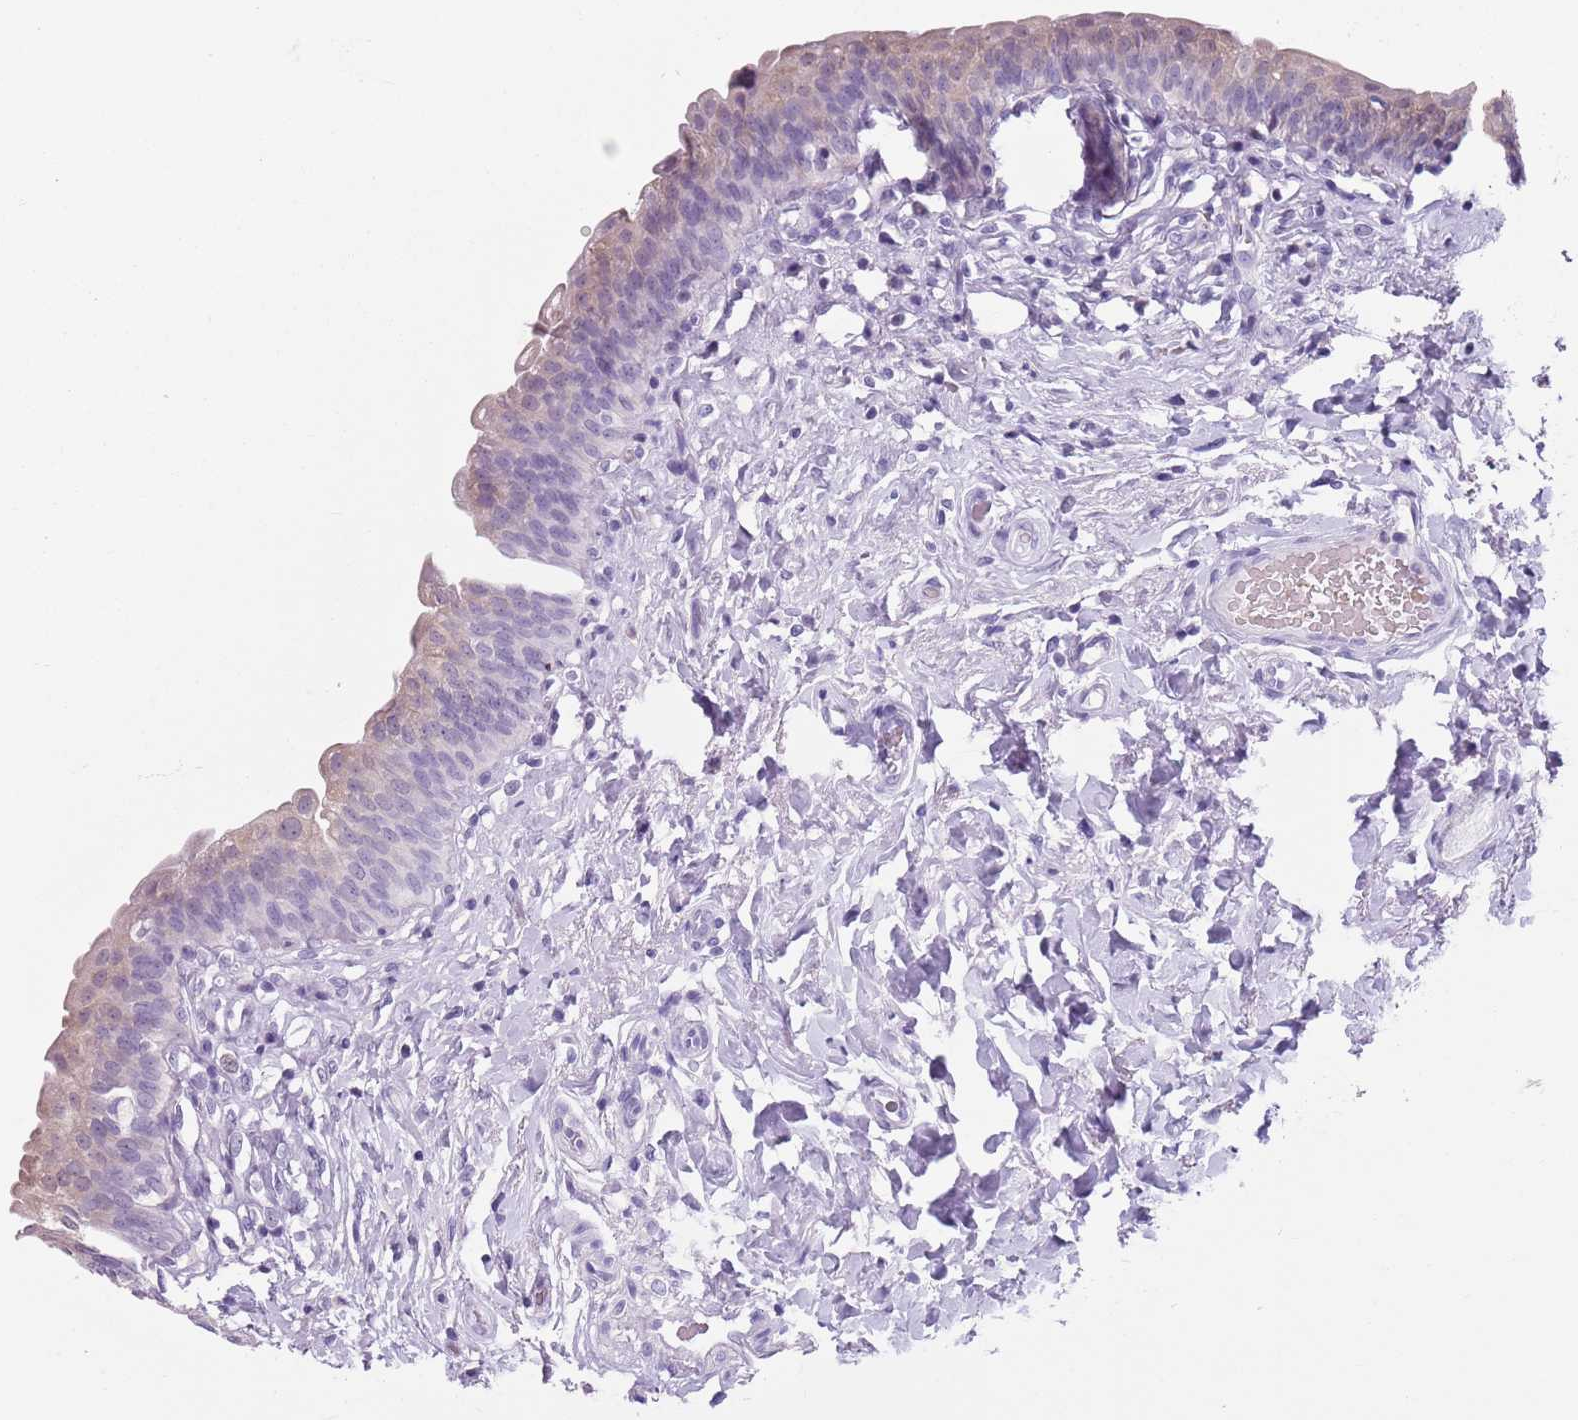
{"staining": {"intensity": "weak", "quantity": "<25%", "location": "cytoplasmic/membranous"}, "tissue": "urinary bladder", "cell_type": "Urothelial cells", "image_type": "normal", "snomed": [{"axis": "morphology", "description": "Normal tissue, NOS"}, {"axis": "topography", "description": "Urinary bladder"}], "caption": "Urinary bladder stained for a protein using immunohistochemistry (IHC) displays no staining urothelial cells.", "gene": "SPESP1", "patient": {"sex": "male", "age": 83}}